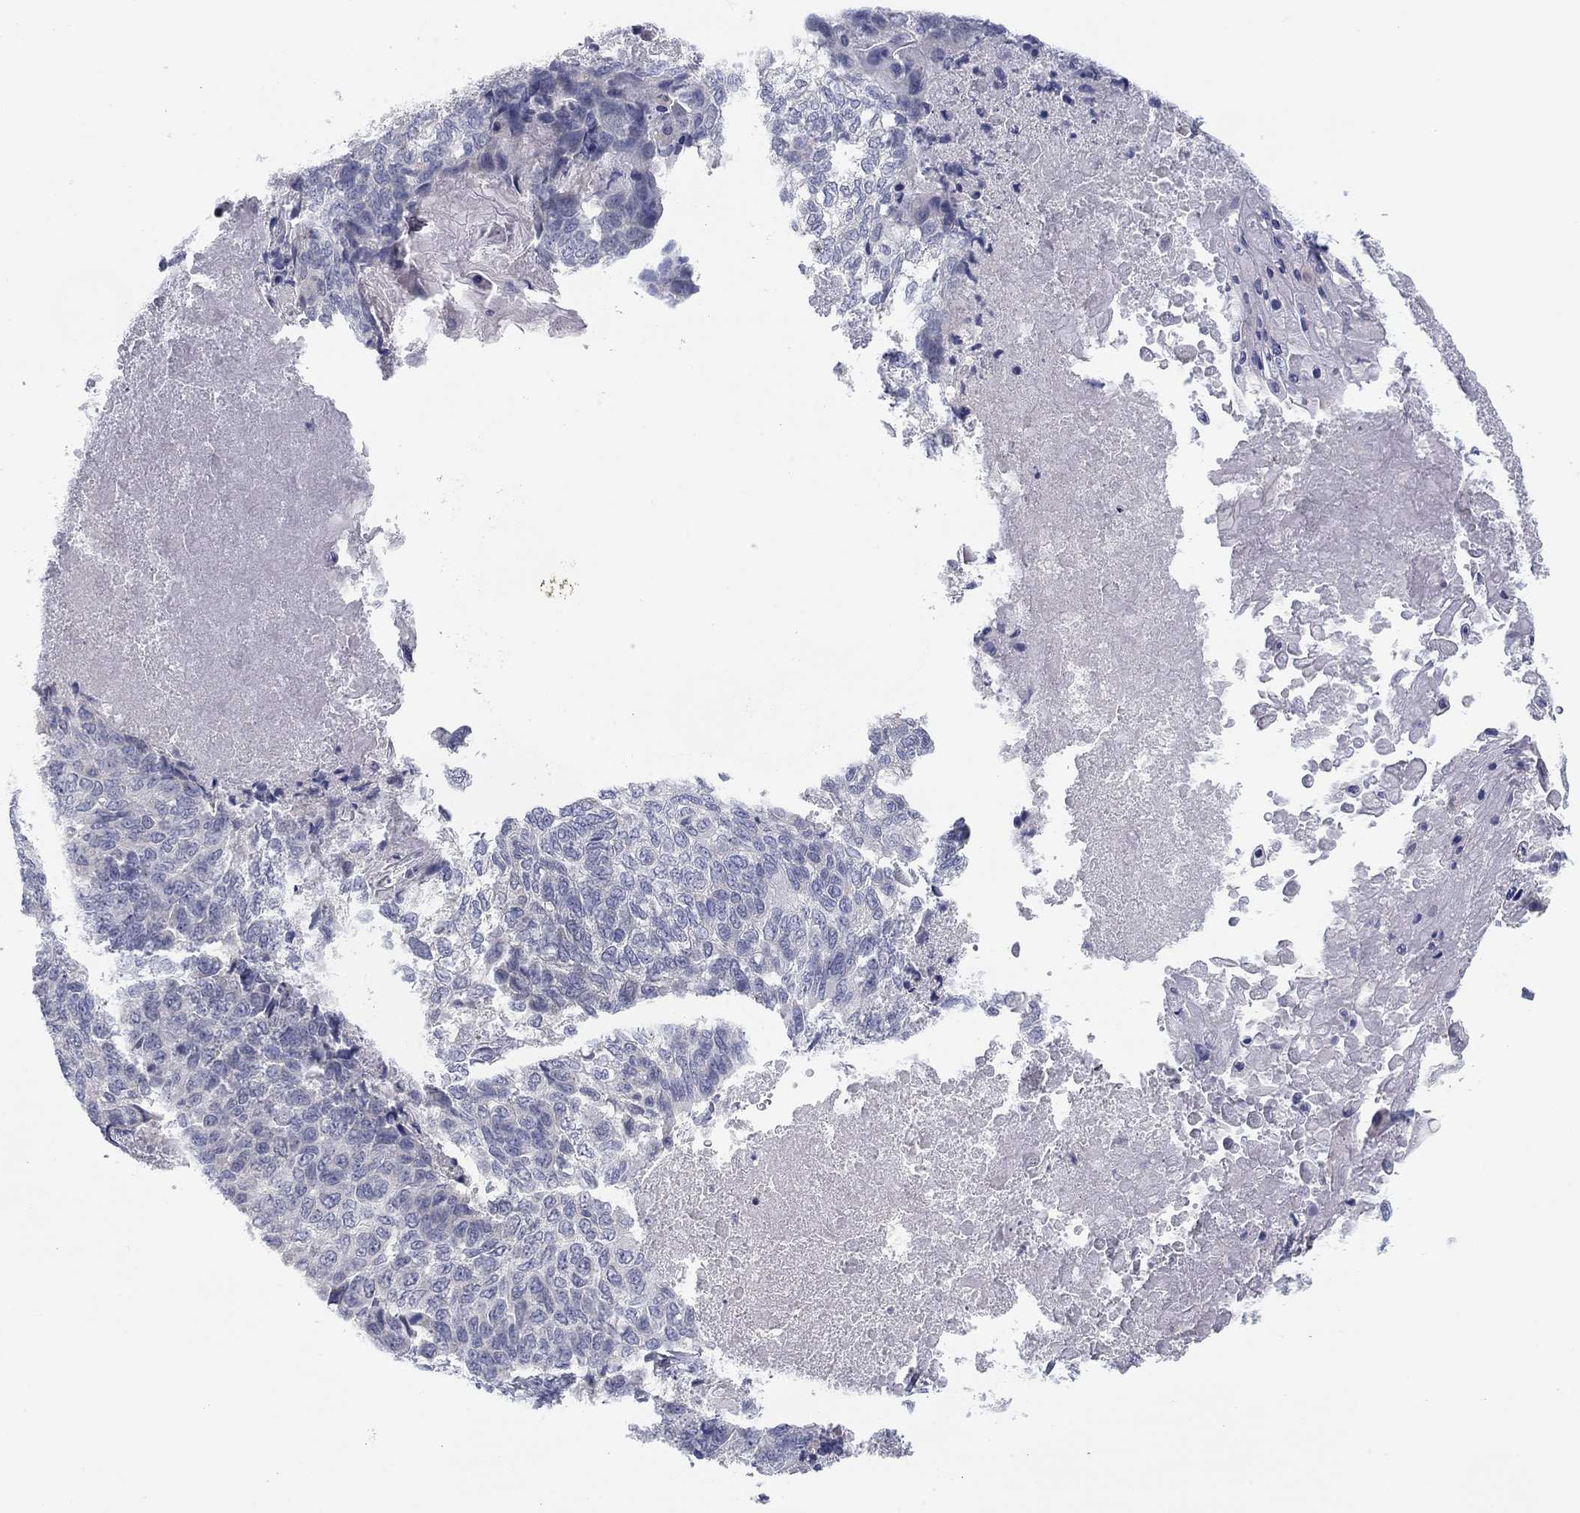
{"staining": {"intensity": "negative", "quantity": "none", "location": "none"}, "tissue": "lung cancer", "cell_type": "Tumor cells", "image_type": "cancer", "snomed": [{"axis": "morphology", "description": "Squamous cell carcinoma, NOS"}, {"axis": "topography", "description": "Lung"}], "caption": "DAB (3,3'-diaminobenzidine) immunohistochemical staining of human squamous cell carcinoma (lung) demonstrates no significant positivity in tumor cells.", "gene": "CALB1", "patient": {"sex": "male", "age": 69}}